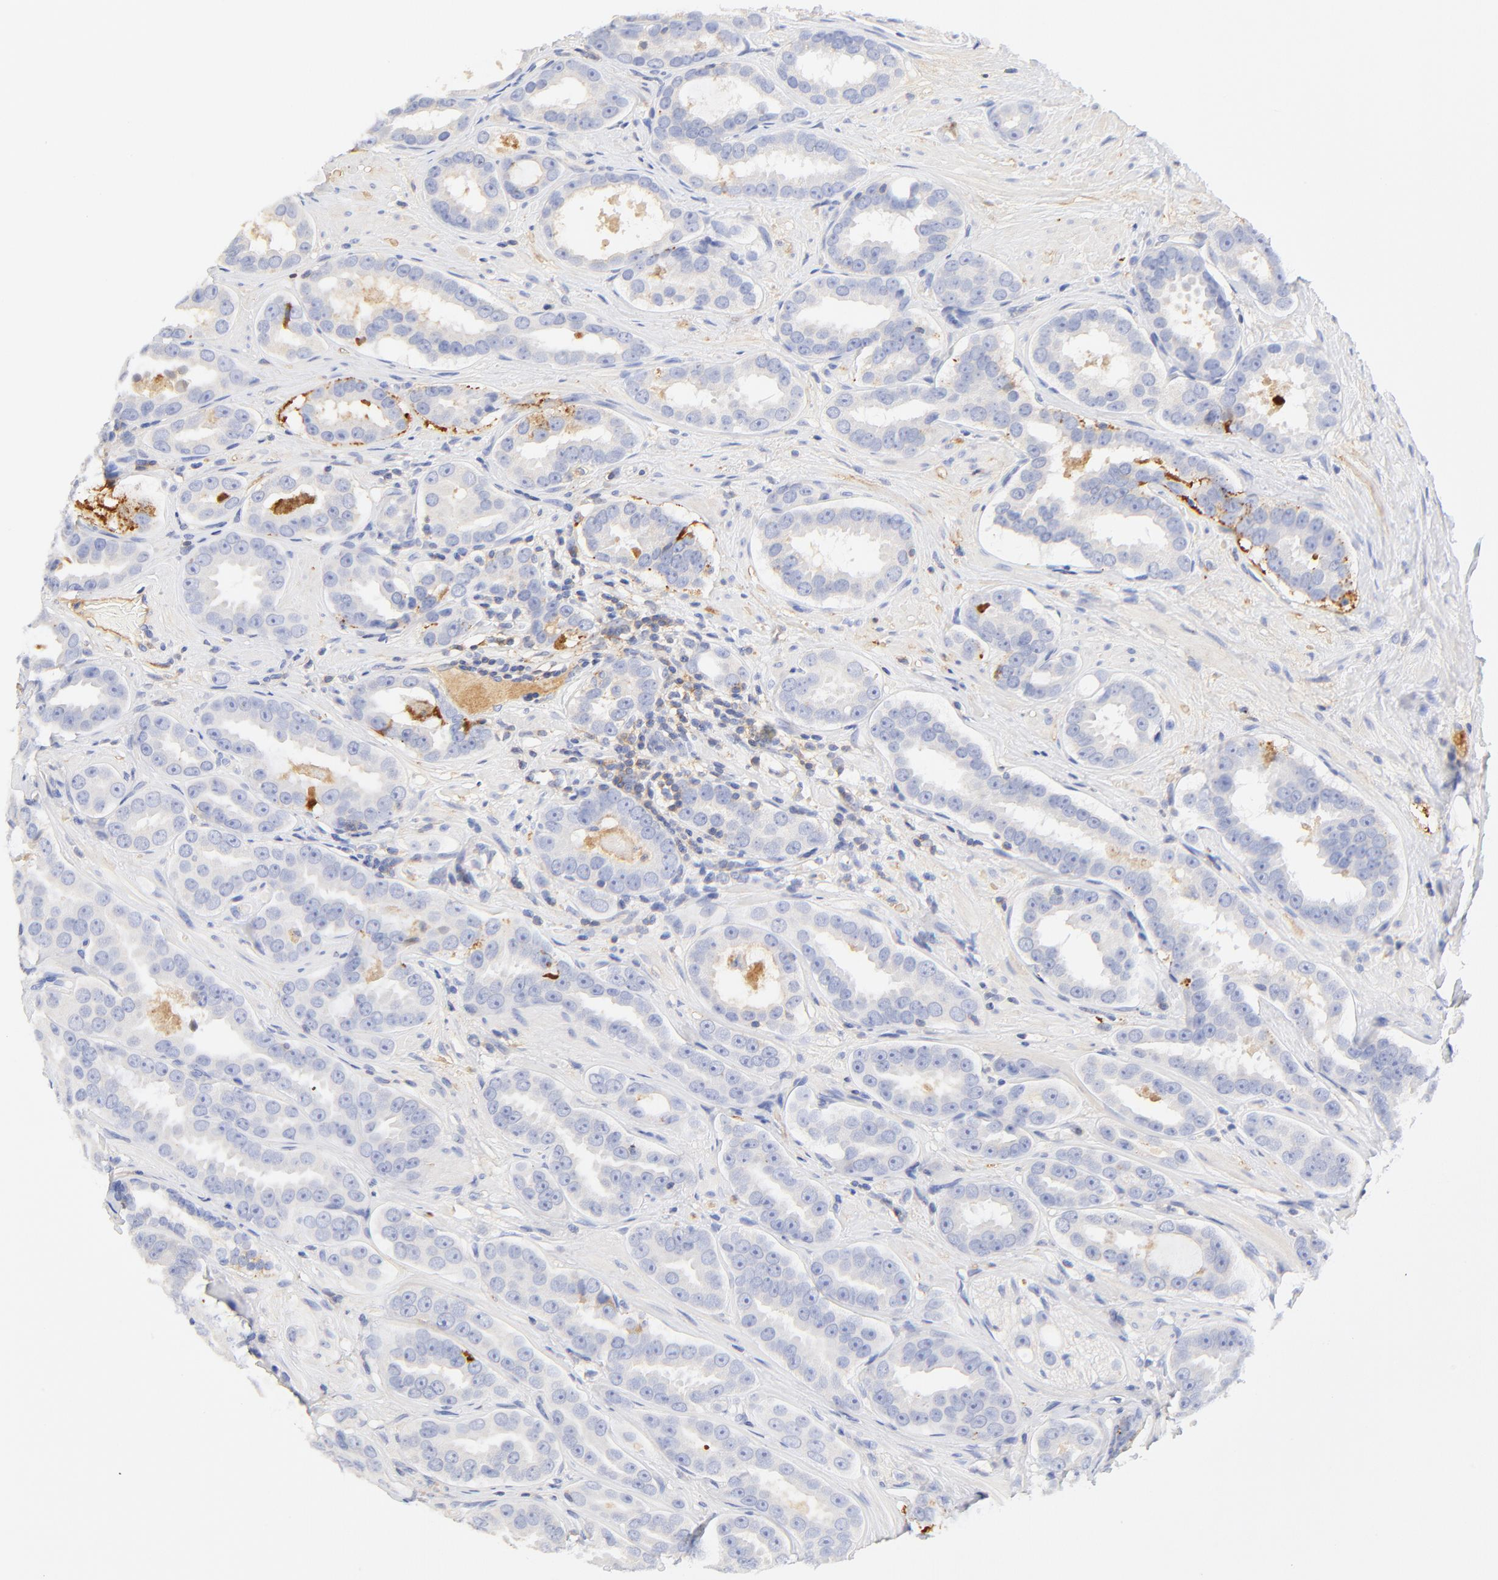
{"staining": {"intensity": "weak", "quantity": "<25%", "location": "cytoplasmic/membranous"}, "tissue": "prostate cancer", "cell_type": "Tumor cells", "image_type": "cancer", "snomed": [{"axis": "morphology", "description": "Adenocarcinoma, Low grade"}, {"axis": "topography", "description": "Prostate"}], "caption": "An immunohistochemistry micrograph of prostate cancer (low-grade adenocarcinoma) is shown. There is no staining in tumor cells of prostate cancer (low-grade adenocarcinoma). (Immunohistochemistry, brightfield microscopy, high magnification).", "gene": "MDGA2", "patient": {"sex": "male", "age": 59}}